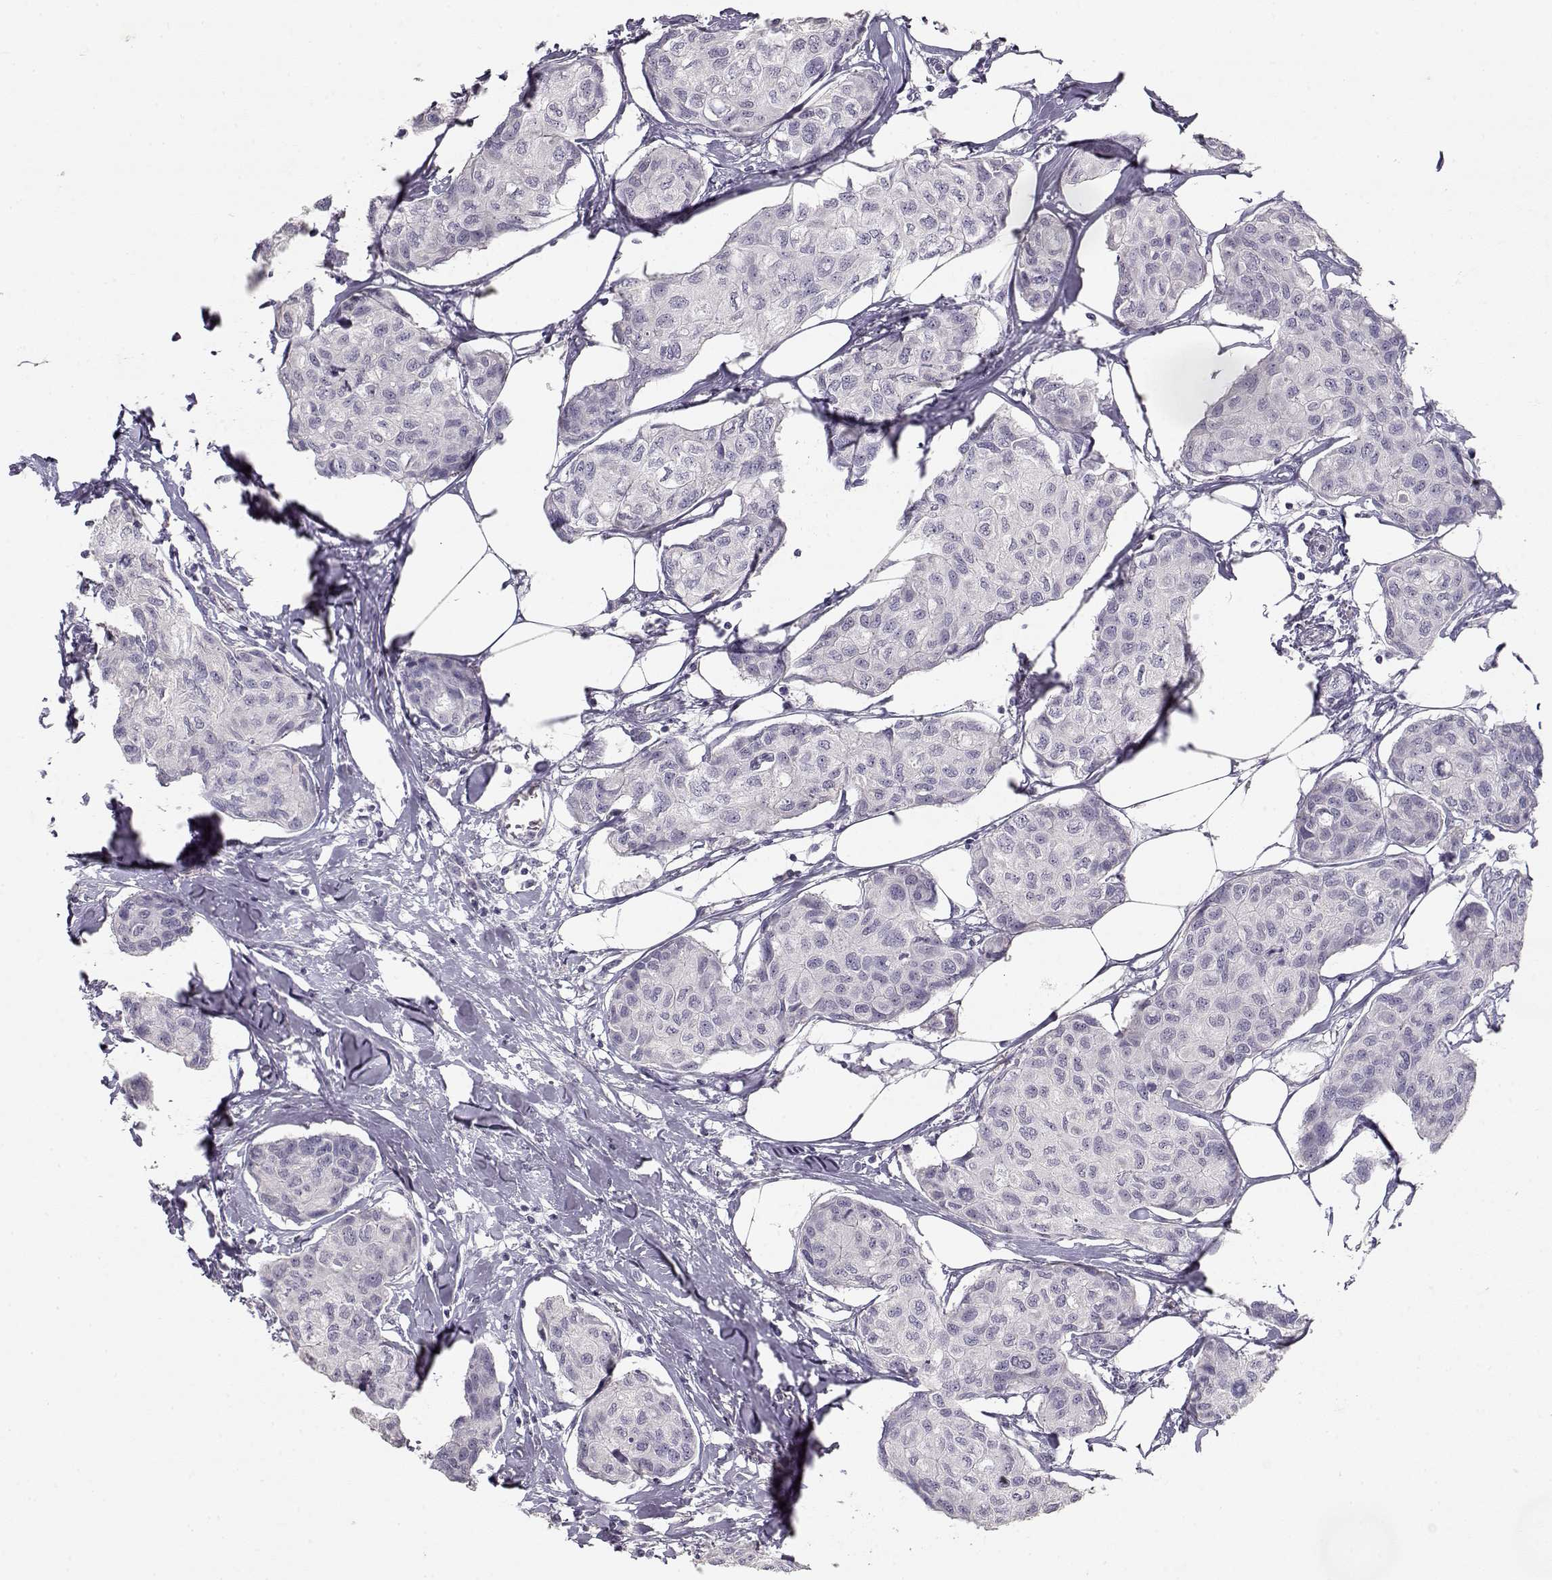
{"staining": {"intensity": "negative", "quantity": "none", "location": "none"}, "tissue": "breast cancer", "cell_type": "Tumor cells", "image_type": "cancer", "snomed": [{"axis": "morphology", "description": "Duct carcinoma"}, {"axis": "topography", "description": "Breast"}], "caption": "Protein analysis of breast intraductal carcinoma displays no significant expression in tumor cells.", "gene": "TPH2", "patient": {"sex": "female", "age": 80}}